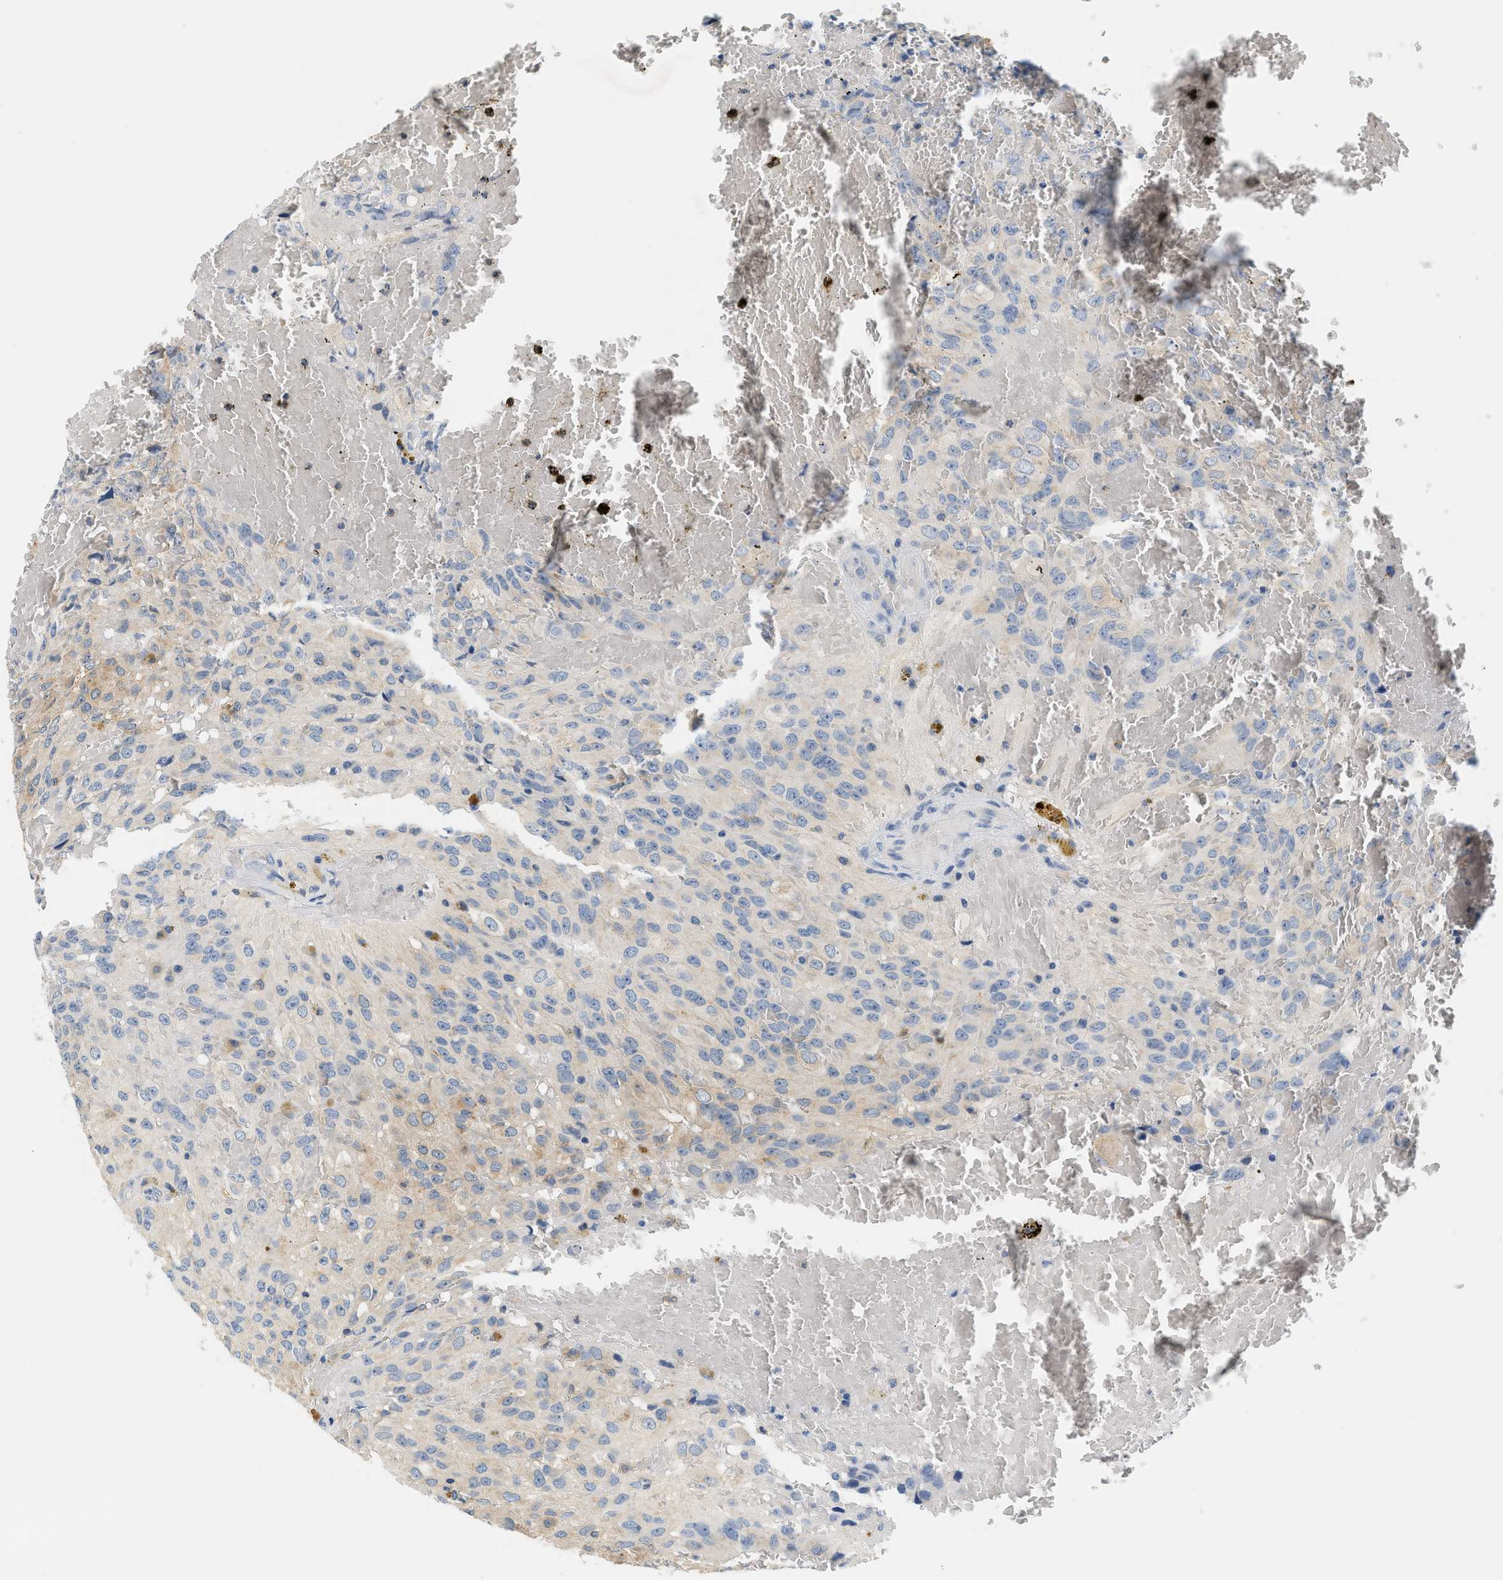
{"staining": {"intensity": "weak", "quantity": "<25%", "location": "cytoplasmic/membranous"}, "tissue": "glioma", "cell_type": "Tumor cells", "image_type": "cancer", "snomed": [{"axis": "morphology", "description": "Glioma, malignant, High grade"}, {"axis": "topography", "description": "Brain"}], "caption": "Immunohistochemical staining of human glioma displays no significant positivity in tumor cells.", "gene": "SLC35E1", "patient": {"sex": "male", "age": 32}}